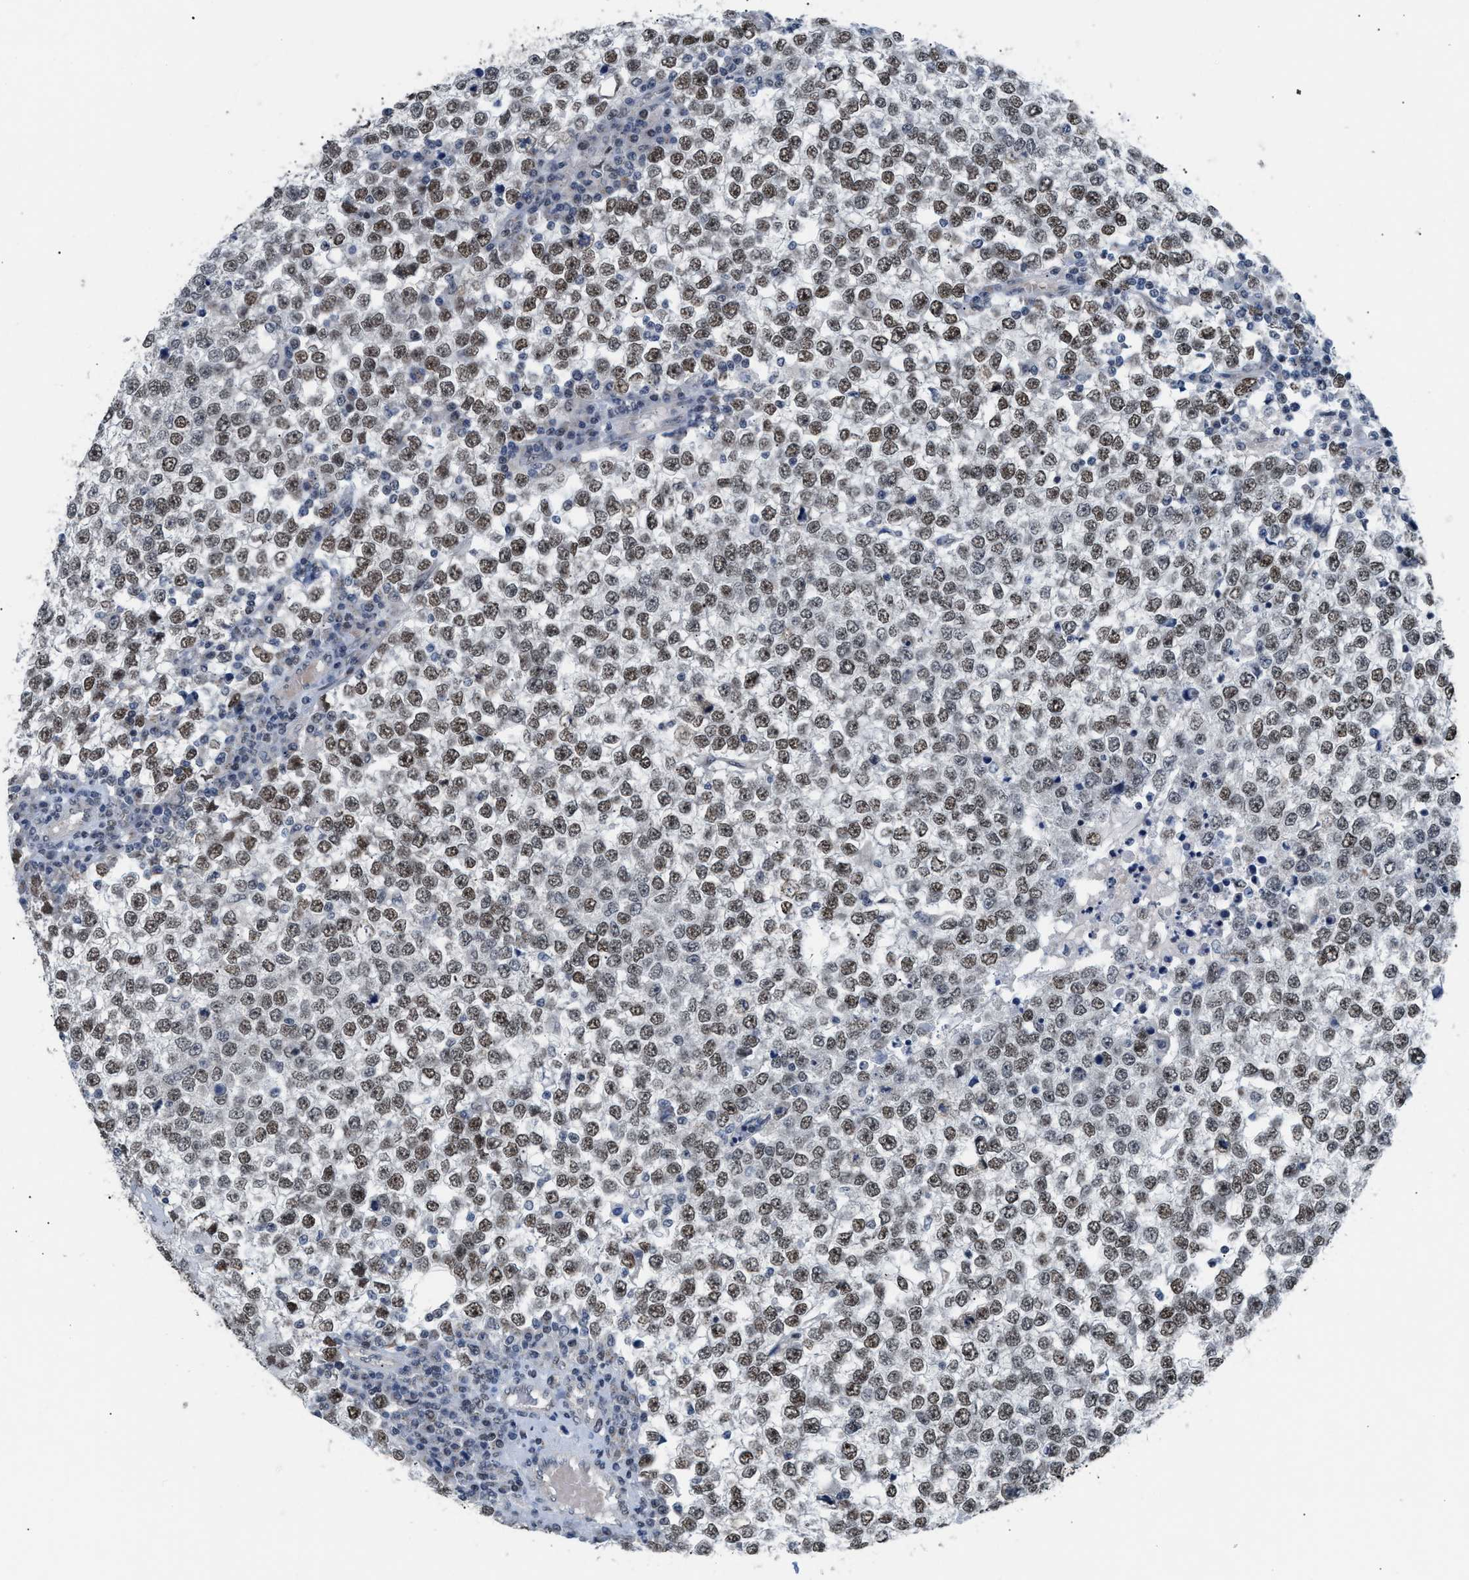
{"staining": {"intensity": "weak", "quantity": ">75%", "location": "nuclear"}, "tissue": "testis cancer", "cell_type": "Tumor cells", "image_type": "cancer", "snomed": [{"axis": "morphology", "description": "Seminoma, NOS"}, {"axis": "topography", "description": "Testis"}], "caption": "IHC image of neoplastic tissue: testis cancer (seminoma) stained using immunohistochemistry demonstrates low levels of weak protein expression localized specifically in the nuclear of tumor cells, appearing as a nuclear brown color.", "gene": "TXNRD3", "patient": {"sex": "male", "age": 65}}